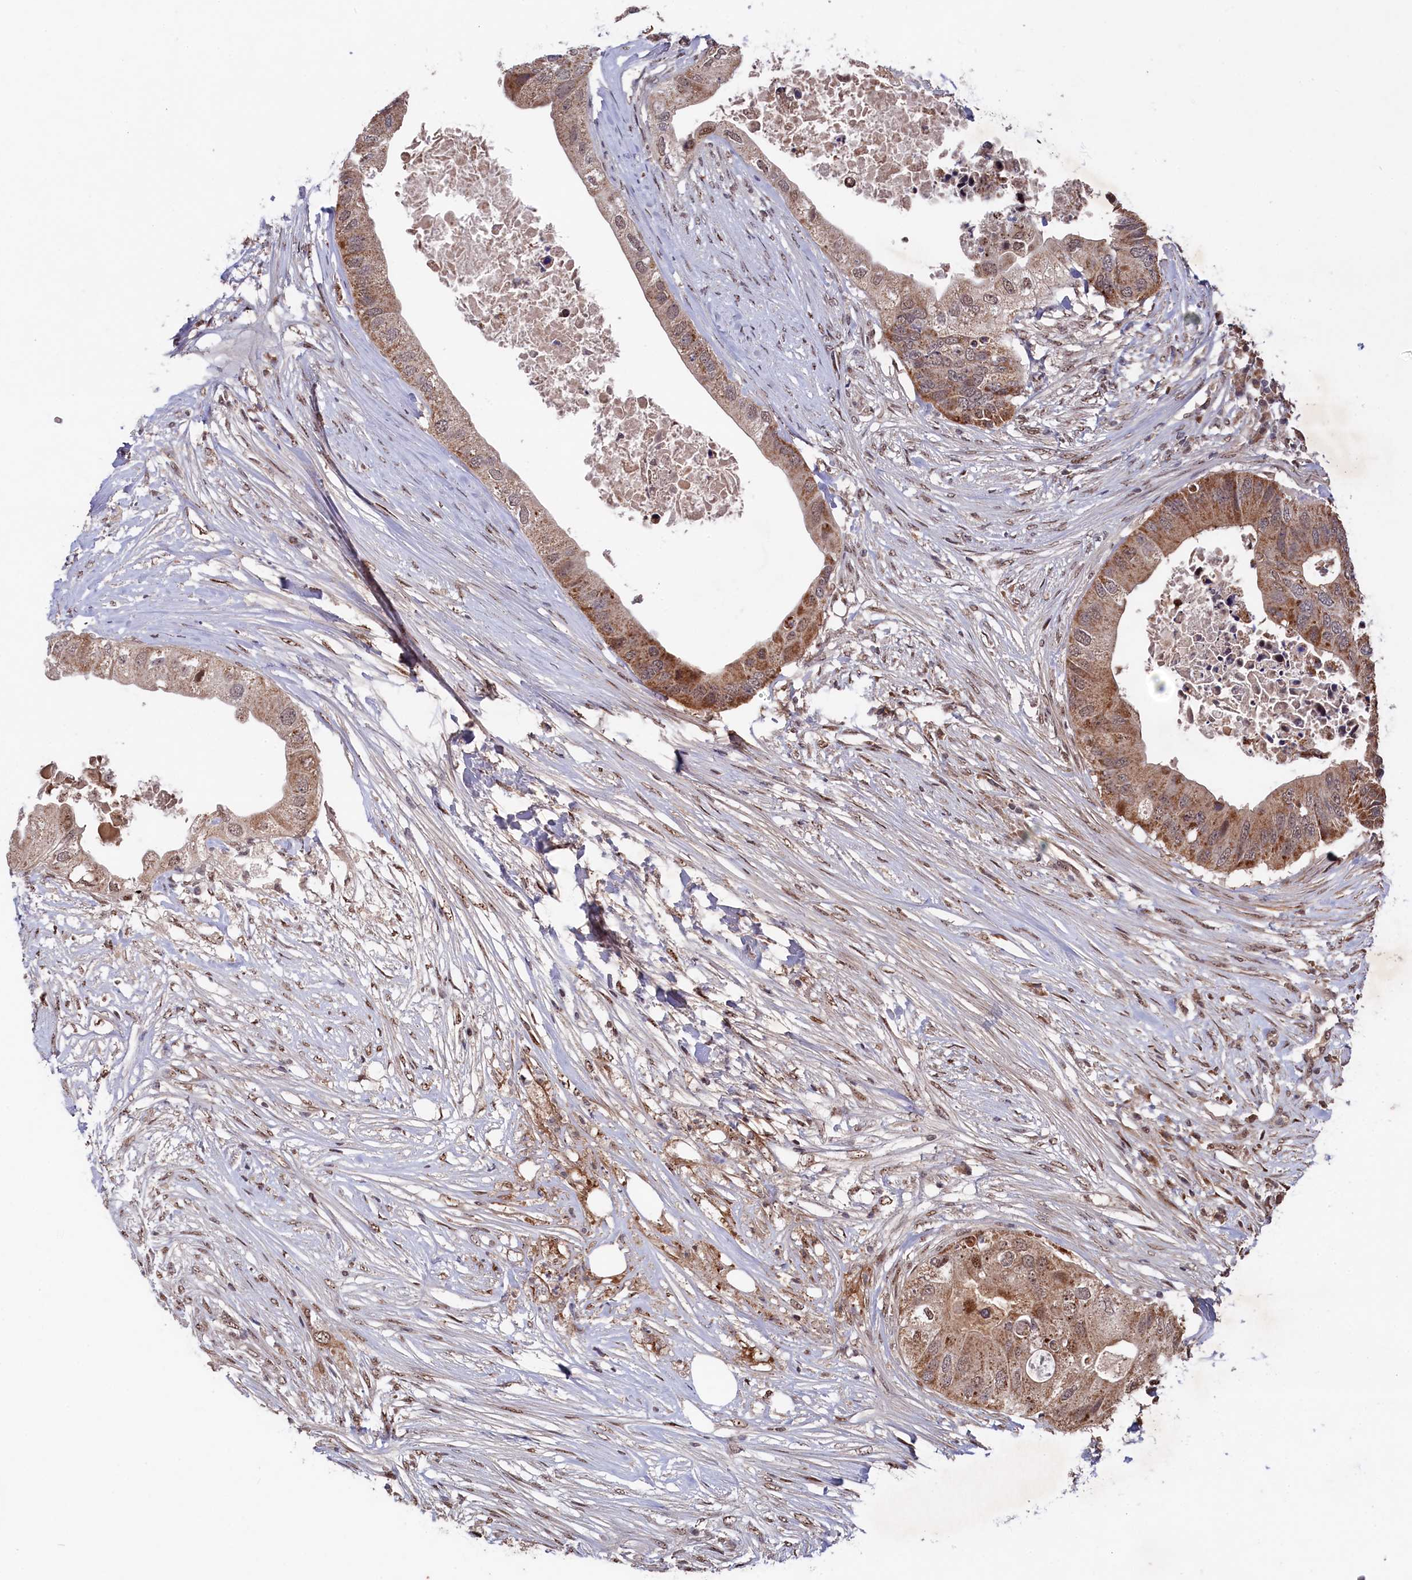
{"staining": {"intensity": "moderate", "quantity": ">75%", "location": "cytoplasmic/membranous"}, "tissue": "colorectal cancer", "cell_type": "Tumor cells", "image_type": "cancer", "snomed": [{"axis": "morphology", "description": "Adenocarcinoma, NOS"}, {"axis": "topography", "description": "Colon"}], "caption": "Tumor cells show medium levels of moderate cytoplasmic/membranous expression in about >75% of cells in colorectal cancer.", "gene": "CLPX", "patient": {"sex": "male", "age": 71}}